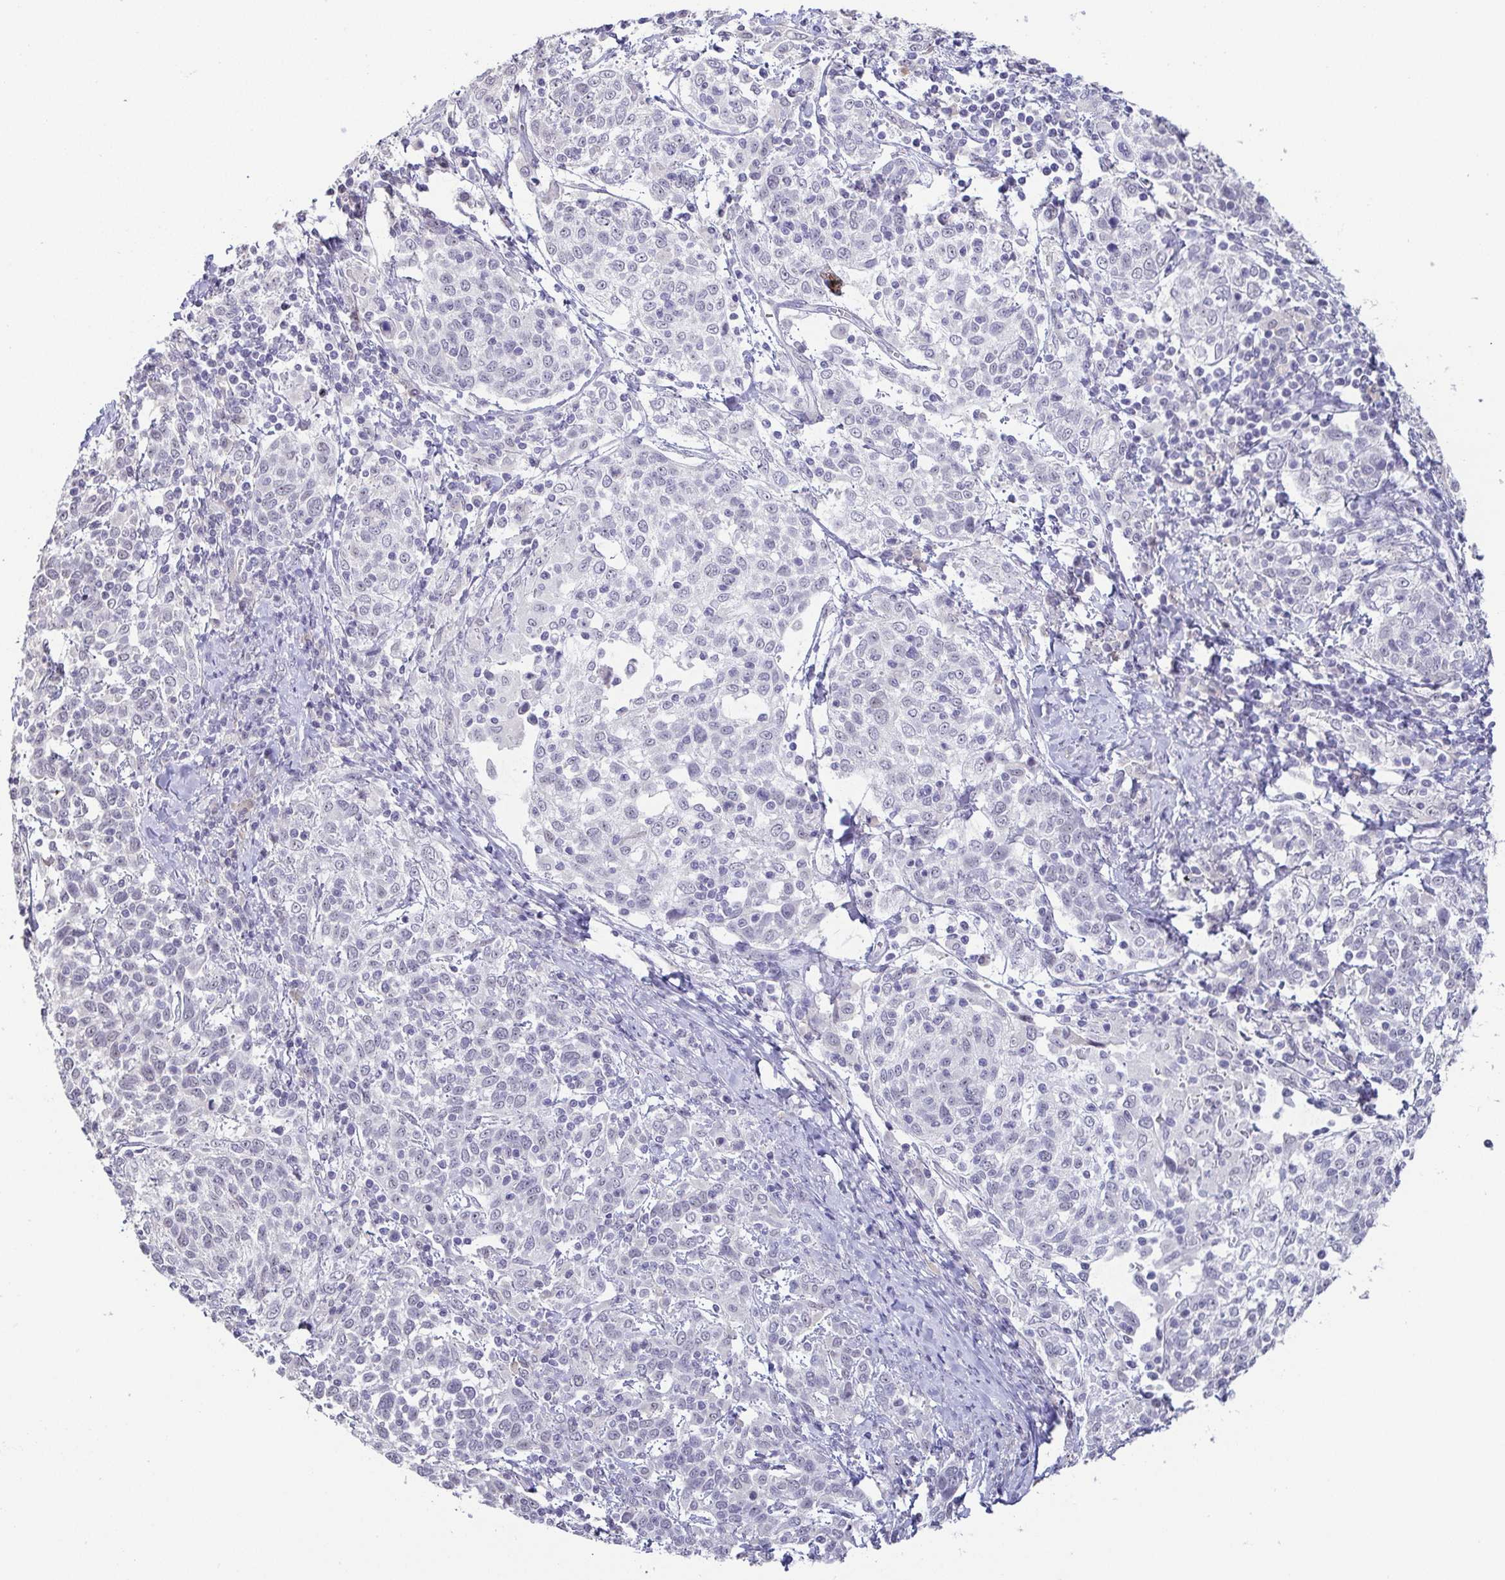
{"staining": {"intensity": "negative", "quantity": "none", "location": "none"}, "tissue": "cervical cancer", "cell_type": "Tumor cells", "image_type": "cancer", "snomed": [{"axis": "morphology", "description": "Squamous cell carcinoma, NOS"}, {"axis": "topography", "description": "Cervix"}], "caption": "Immunohistochemistry histopathology image of neoplastic tissue: cervical cancer (squamous cell carcinoma) stained with DAB (3,3'-diaminobenzidine) demonstrates no significant protein expression in tumor cells.", "gene": "NEFH", "patient": {"sex": "female", "age": 61}}